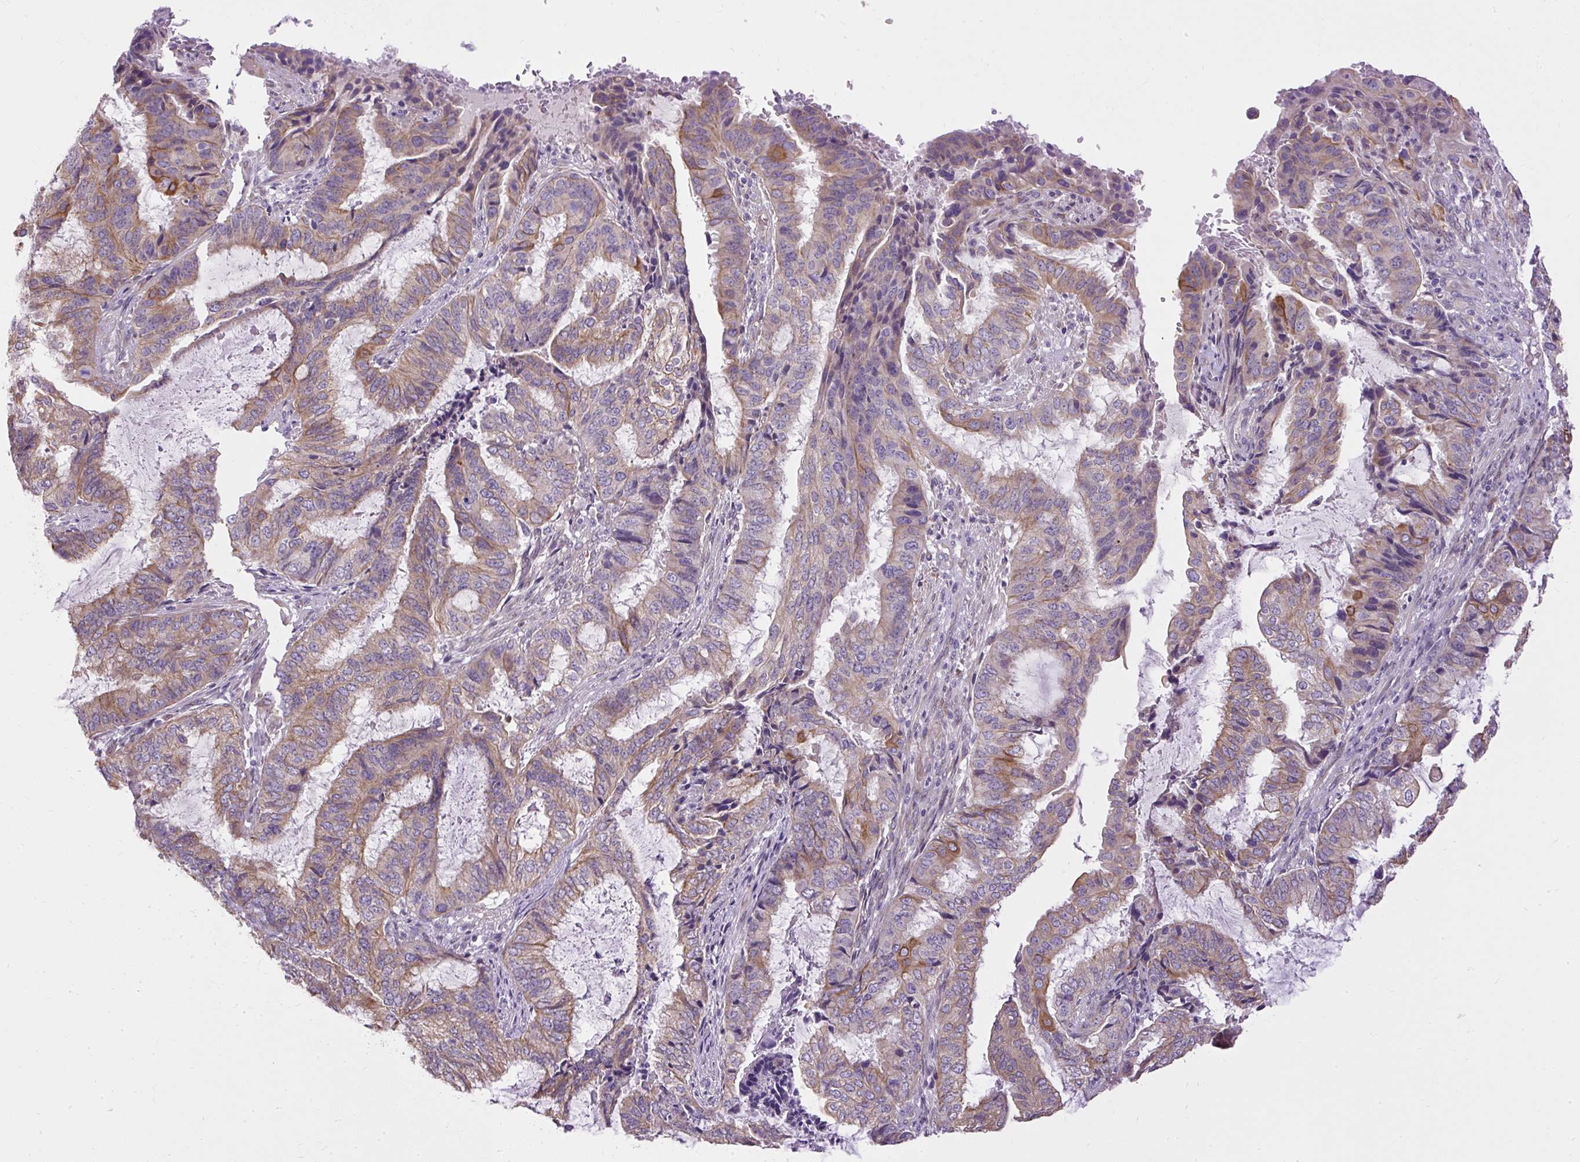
{"staining": {"intensity": "moderate", "quantity": "<25%", "location": "cytoplasmic/membranous"}, "tissue": "endometrial cancer", "cell_type": "Tumor cells", "image_type": "cancer", "snomed": [{"axis": "morphology", "description": "Adenocarcinoma, NOS"}, {"axis": "topography", "description": "Endometrium"}], "caption": "About <25% of tumor cells in human endometrial cancer (adenocarcinoma) show moderate cytoplasmic/membranous protein positivity as visualized by brown immunohistochemical staining.", "gene": "FAM149A", "patient": {"sex": "female", "age": 51}}